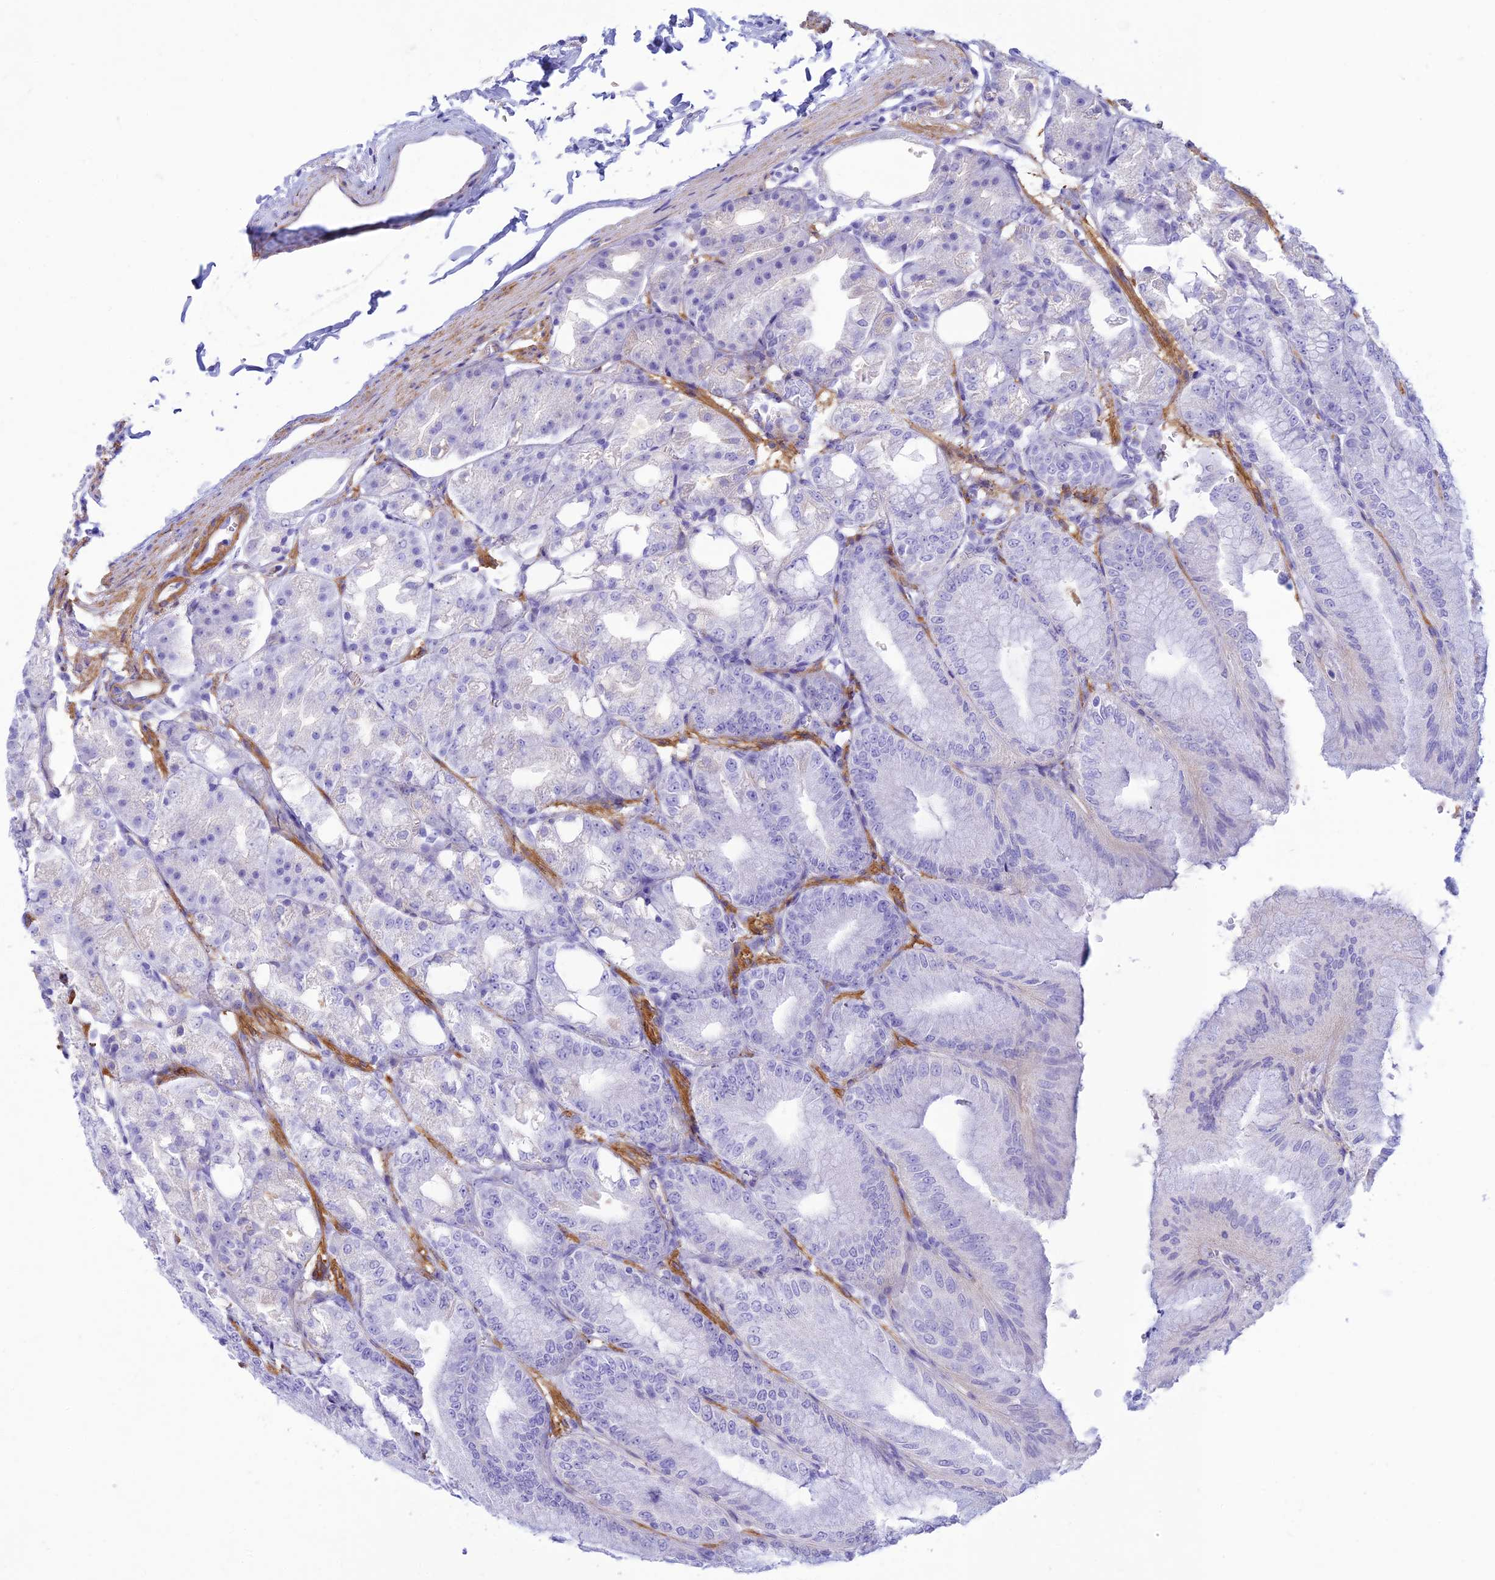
{"staining": {"intensity": "negative", "quantity": "none", "location": "none"}, "tissue": "stomach", "cell_type": "Glandular cells", "image_type": "normal", "snomed": [{"axis": "morphology", "description": "Normal tissue, NOS"}, {"axis": "topography", "description": "Stomach, lower"}], "caption": "Stomach stained for a protein using IHC exhibits no positivity glandular cells.", "gene": "FBXW4", "patient": {"sex": "male", "age": 71}}